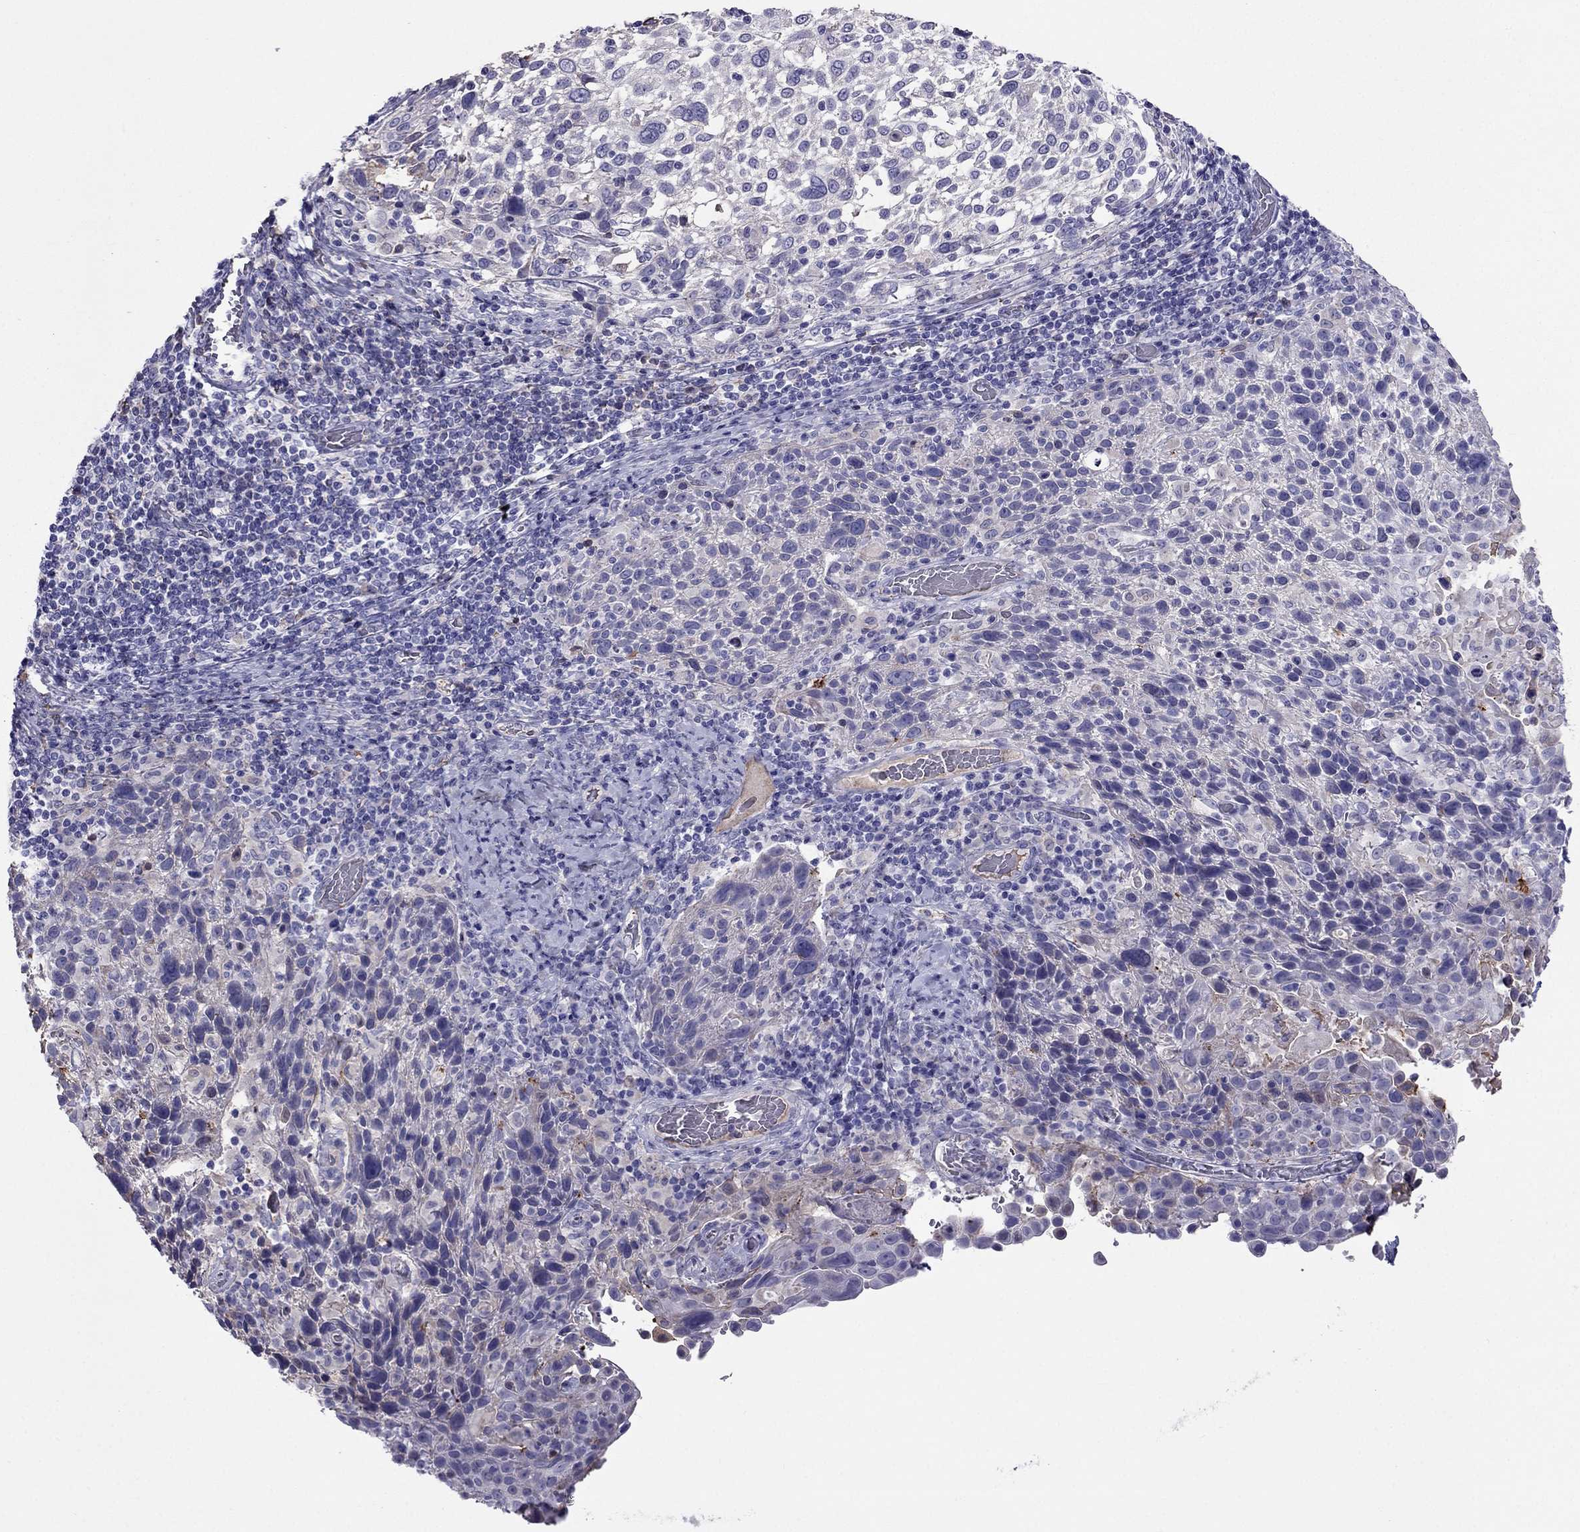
{"staining": {"intensity": "negative", "quantity": "none", "location": "none"}, "tissue": "cervical cancer", "cell_type": "Tumor cells", "image_type": "cancer", "snomed": [{"axis": "morphology", "description": "Squamous cell carcinoma, NOS"}, {"axis": "topography", "description": "Cervix"}], "caption": "There is no significant positivity in tumor cells of cervical cancer.", "gene": "TBC1D21", "patient": {"sex": "female", "age": 61}}